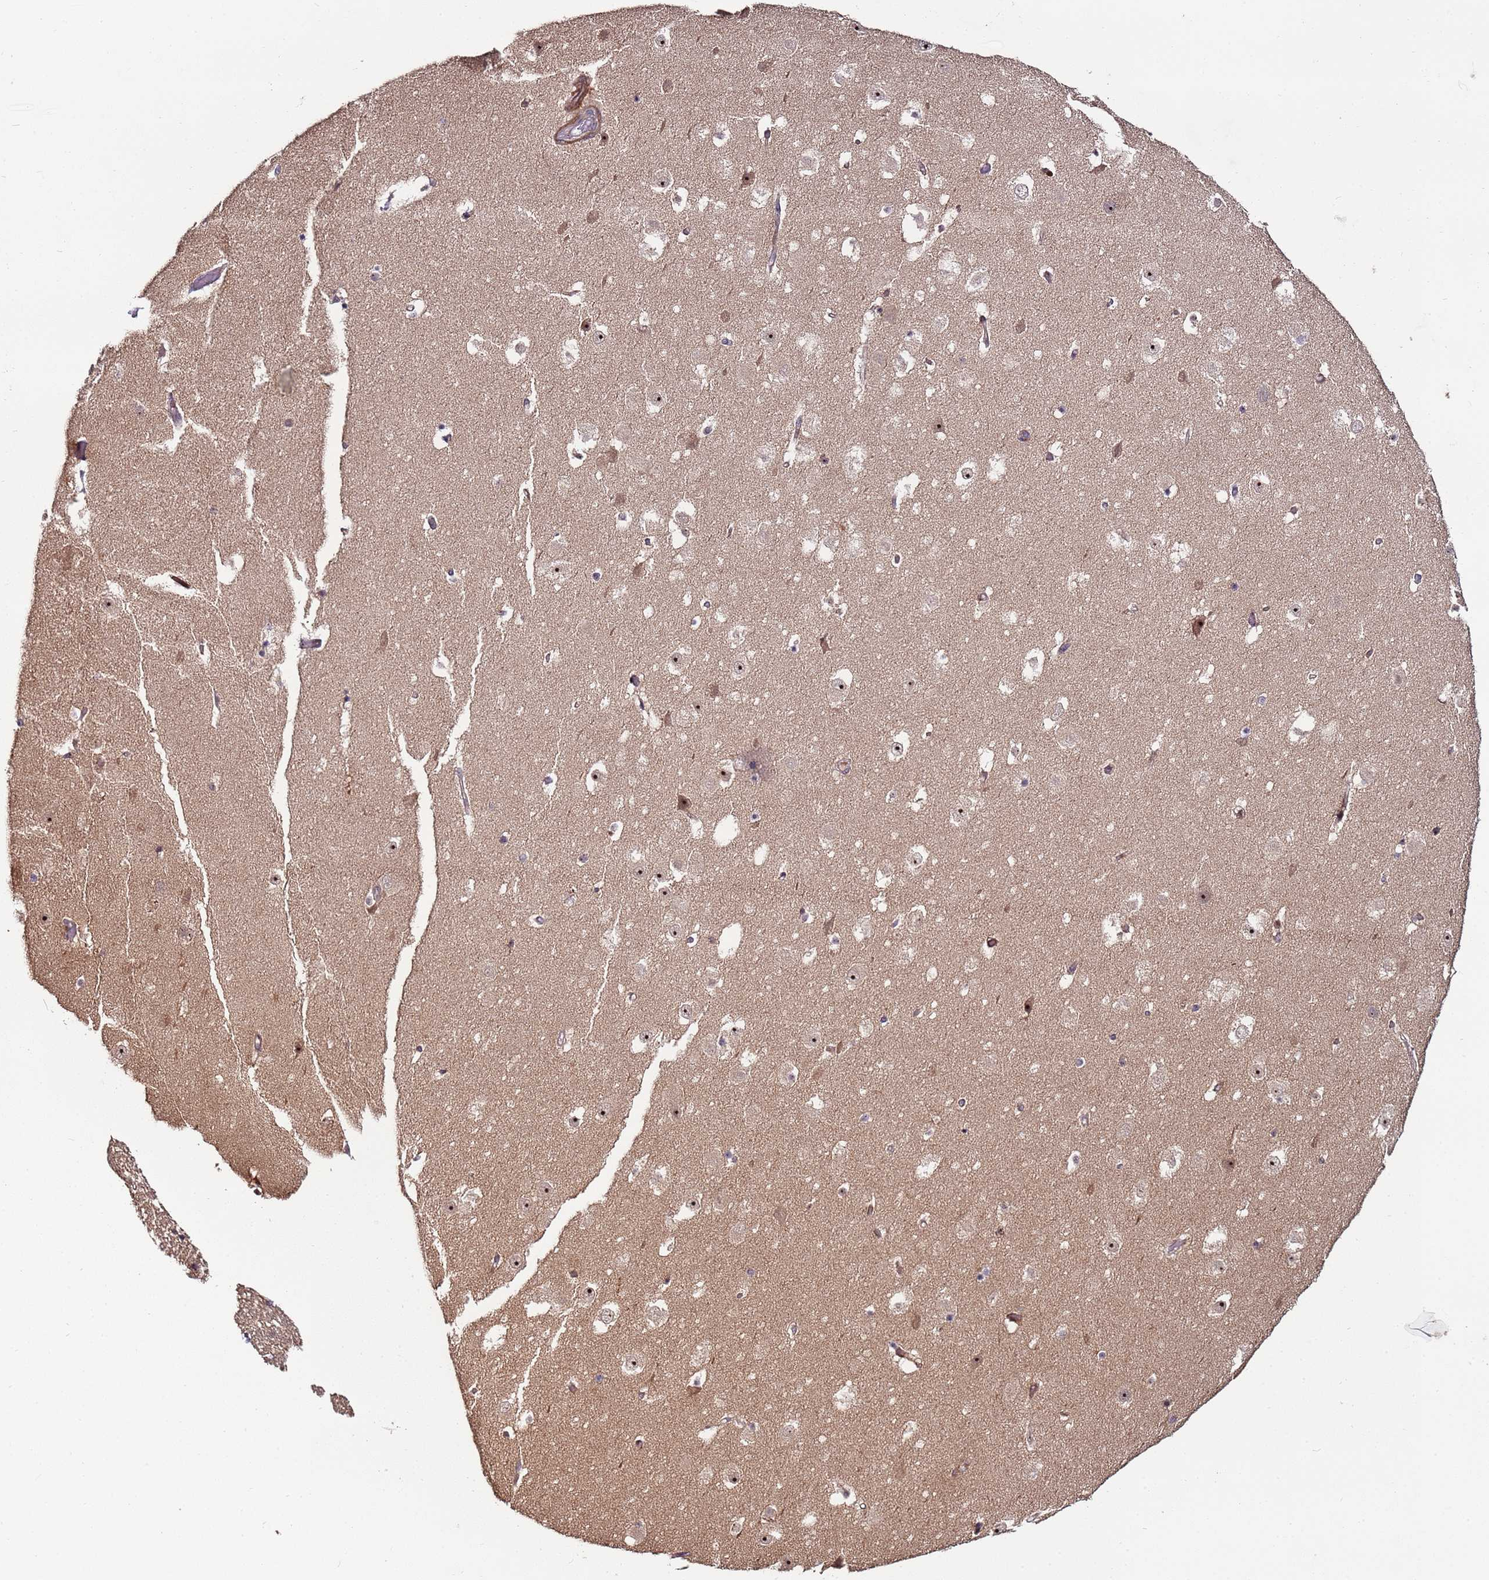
{"staining": {"intensity": "weak", "quantity": "<25%", "location": "nuclear"}, "tissue": "hippocampus", "cell_type": "Glial cells", "image_type": "normal", "snomed": [{"axis": "morphology", "description": "Normal tissue, NOS"}, {"axis": "topography", "description": "Hippocampus"}], "caption": "The immunohistochemistry image has no significant expression in glial cells of hippocampus. (Stains: DAB (3,3'-diaminobenzidine) IHC with hematoxylin counter stain, Microscopy: brightfield microscopy at high magnification).", "gene": "KRI1", "patient": {"sex": "female", "age": 52}}